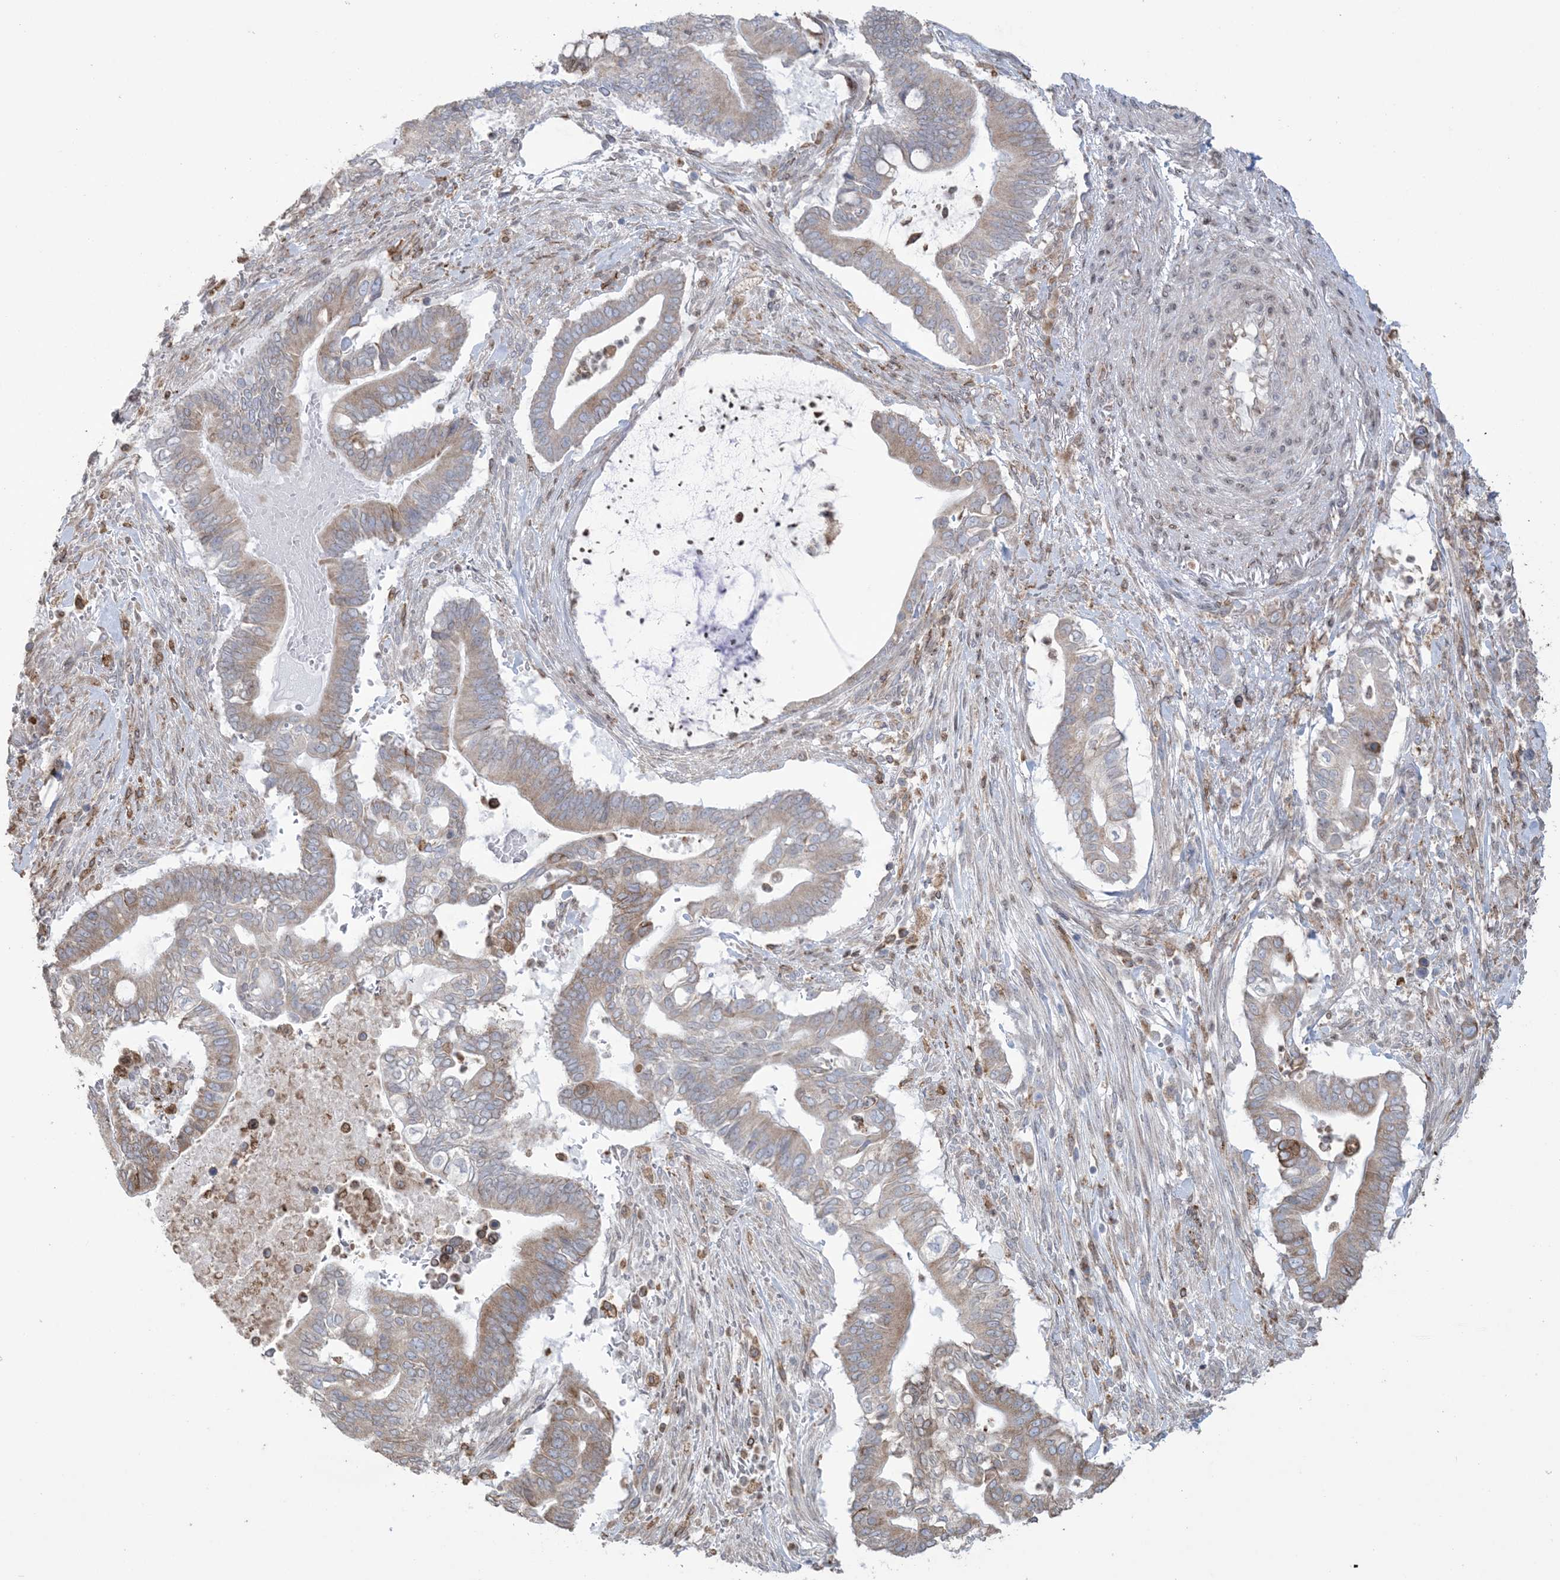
{"staining": {"intensity": "weak", "quantity": ">75%", "location": "cytoplasmic/membranous"}, "tissue": "pancreatic cancer", "cell_type": "Tumor cells", "image_type": "cancer", "snomed": [{"axis": "morphology", "description": "Adenocarcinoma, NOS"}, {"axis": "topography", "description": "Pancreas"}], "caption": "Immunohistochemistry photomicrograph of neoplastic tissue: human adenocarcinoma (pancreatic) stained using immunohistochemistry reveals low levels of weak protein expression localized specifically in the cytoplasmic/membranous of tumor cells, appearing as a cytoplasmic/membranous brown color.", "gene": "SHANK1", "patient": {"sex": "male", "age": 68}}